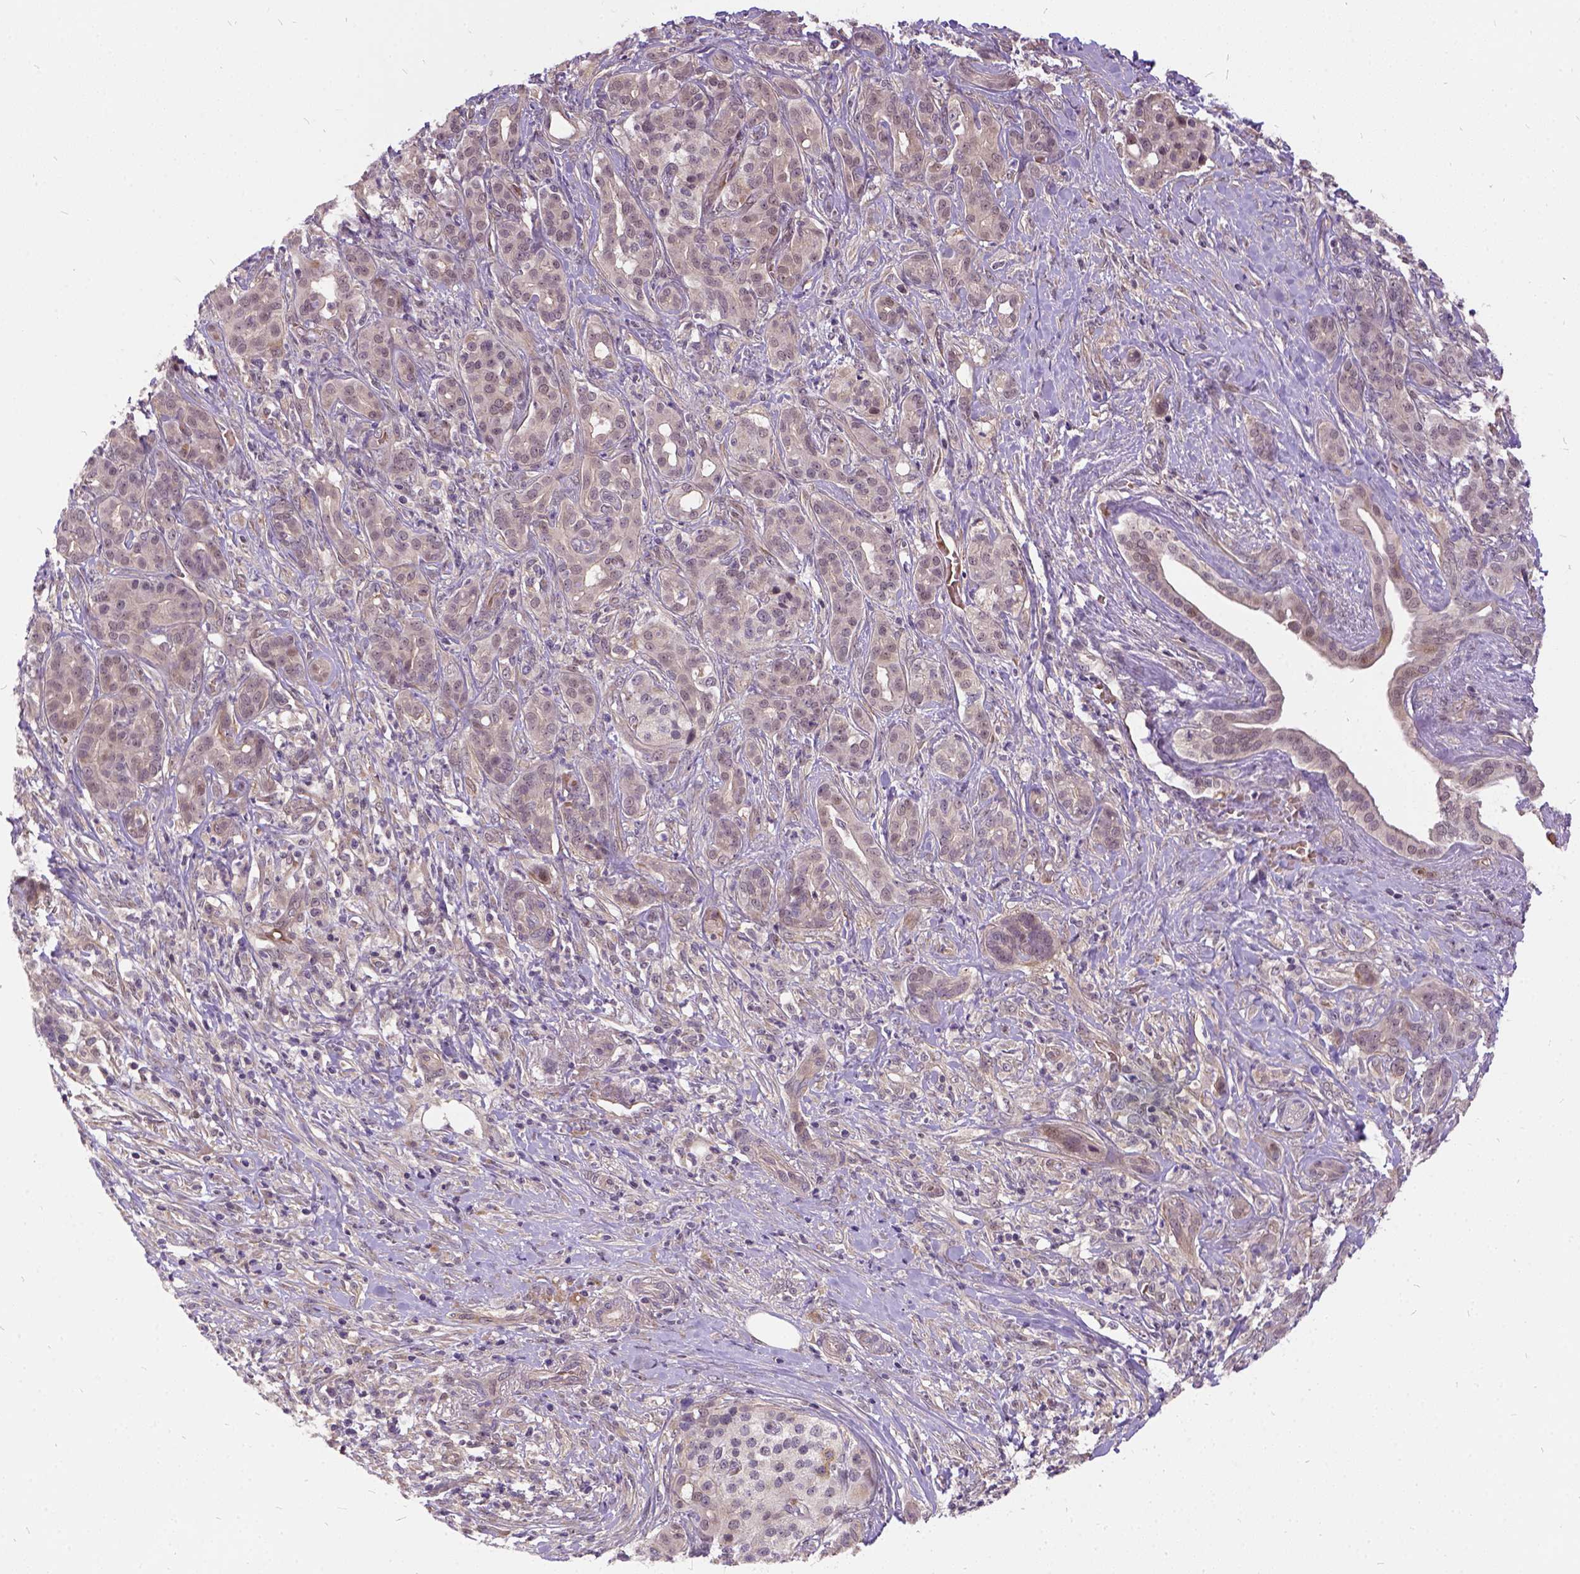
{"staining": {"intensity": "negative", "quantity": "none", "location": "none"}, "tissue": "pancreatic cancer", "cell_type": "Tumor cells", "image_type": "cancer", "snomed": [{"axis": "morphology", "description": "Normal tissue, NOS"}, {"axis": "morphology", "description": "Inflammation, NOS"}, {"axis": "morphology", "description": "Adenocarcinoma, NOS"}, {"axis": "topography", "description": "Pancreas"}], "caption": "This is an immunohistochemistry photomicrograph of human adenocarcinoma (pancreatic). There is no staining in tumor cells.", "gene": "ILRUN", "patient": {"sex": "male", "age": 57}}